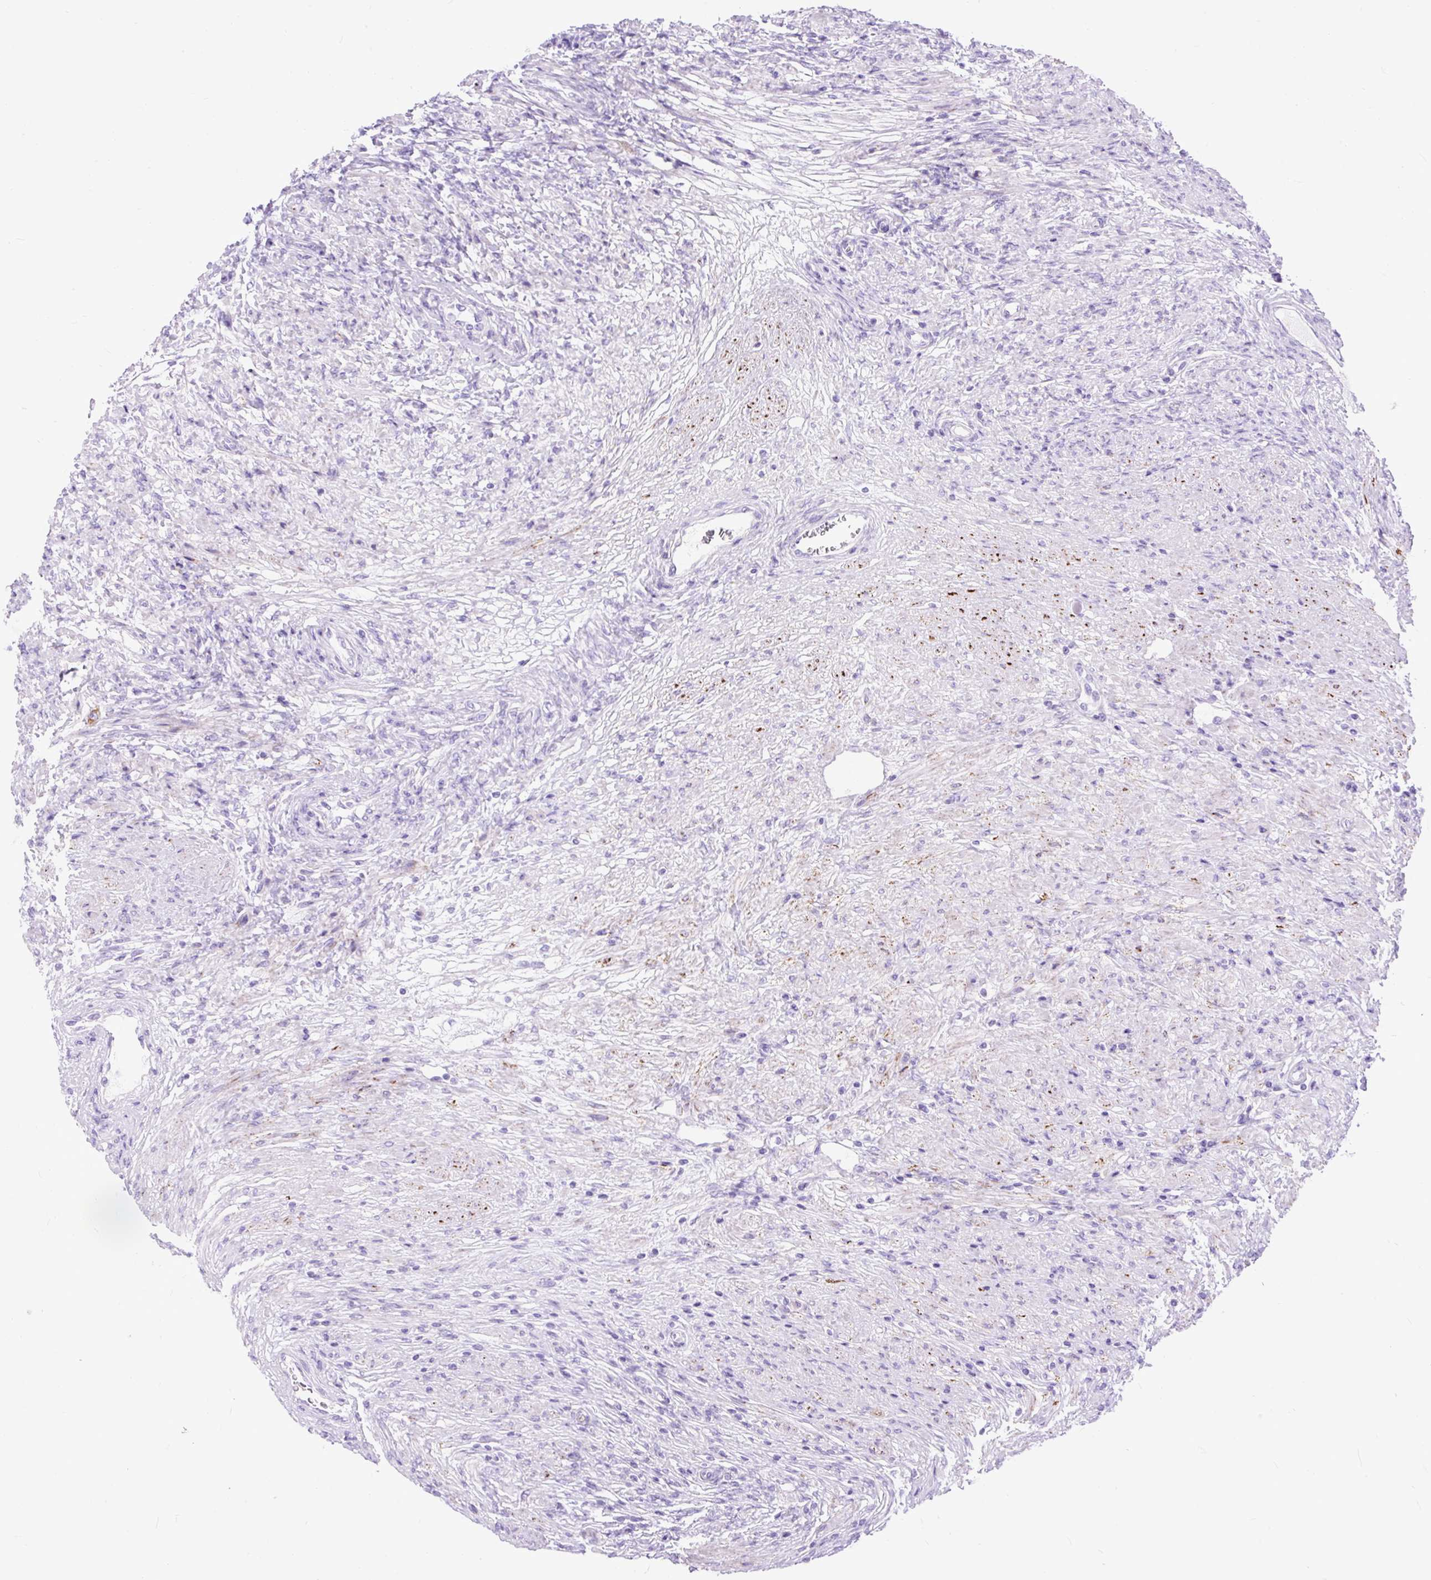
{"staining": {"intensity": "negative", "quantity": "none", "location": "none"}, "tissue": "prostate cancer", "cell_type": "Tumor cells", "image_type": "cancer", "snomed": [{"axis": "morphology", "description": "Adenocarcinoma, High grade"}, {"axis": "topography", "description": "Prostate"}], "caption": "IHC micrograph of human high-grade adenocarcinoma (prostate) stained for a protein (brown), which demonstrates no expression in tumor cells.", "gene": "ZNF256", "patient": {"sex": "male", "age": 69}}